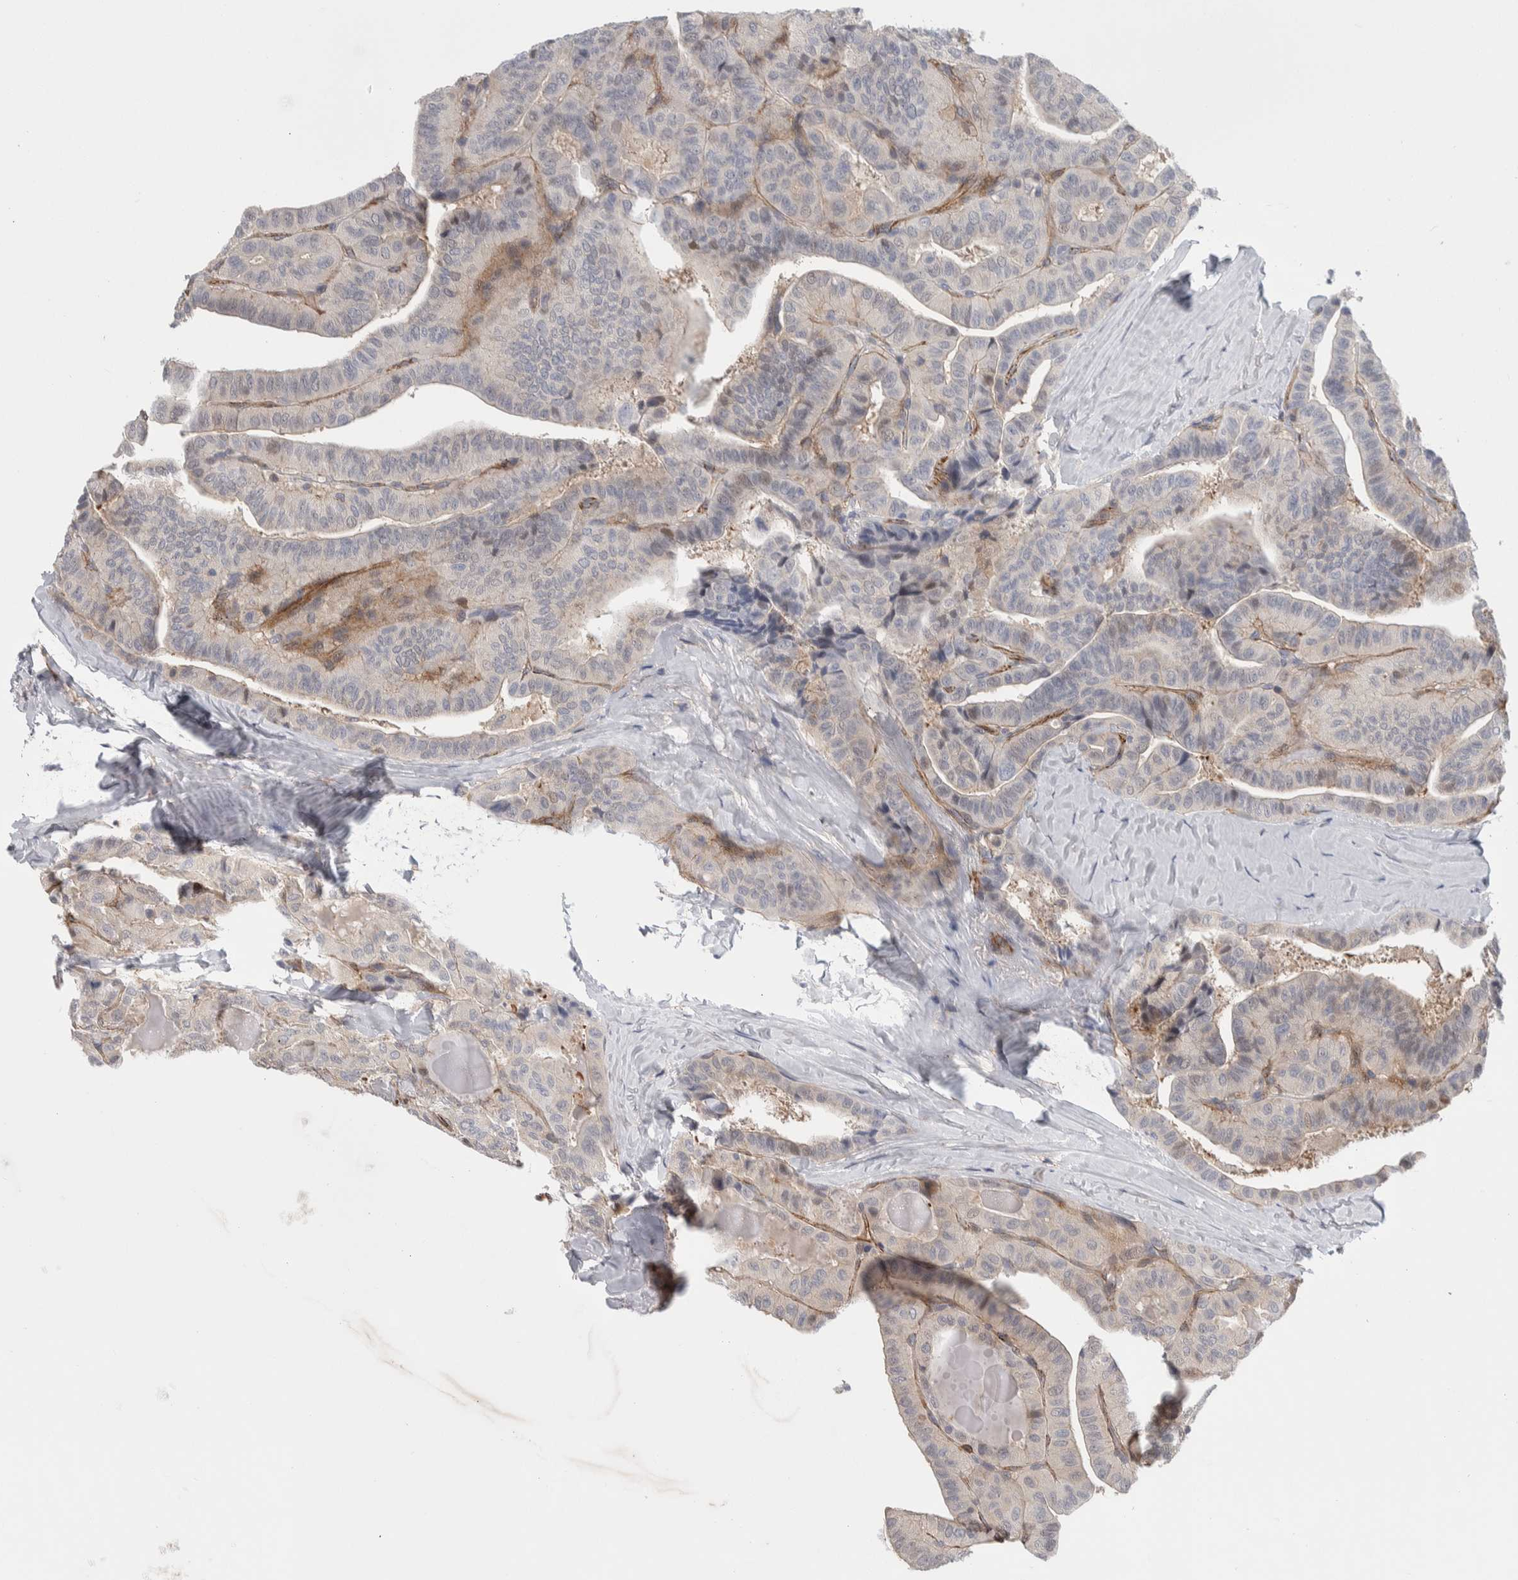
{"staining": {"intensity": "negative", "quantity": "none", "location": "none"}, "tissue": "thyroid cancer", "cell_type": "Tumor cells", "image_type": "cancer", "snomed": [{"axis": "morphology", "description": "Papillary adenocarcinoma, NOS"}, {"axis": "topography", "description": "Thyroid gland"}], "caption": "IHC histopathology image of papillary adenocarcinoma (thyroid) stained for a protein (brown), which exhibits no expression in tumor cells.", "gene": "ZNF862", "patient": {"sex": "male", "age": 77}}